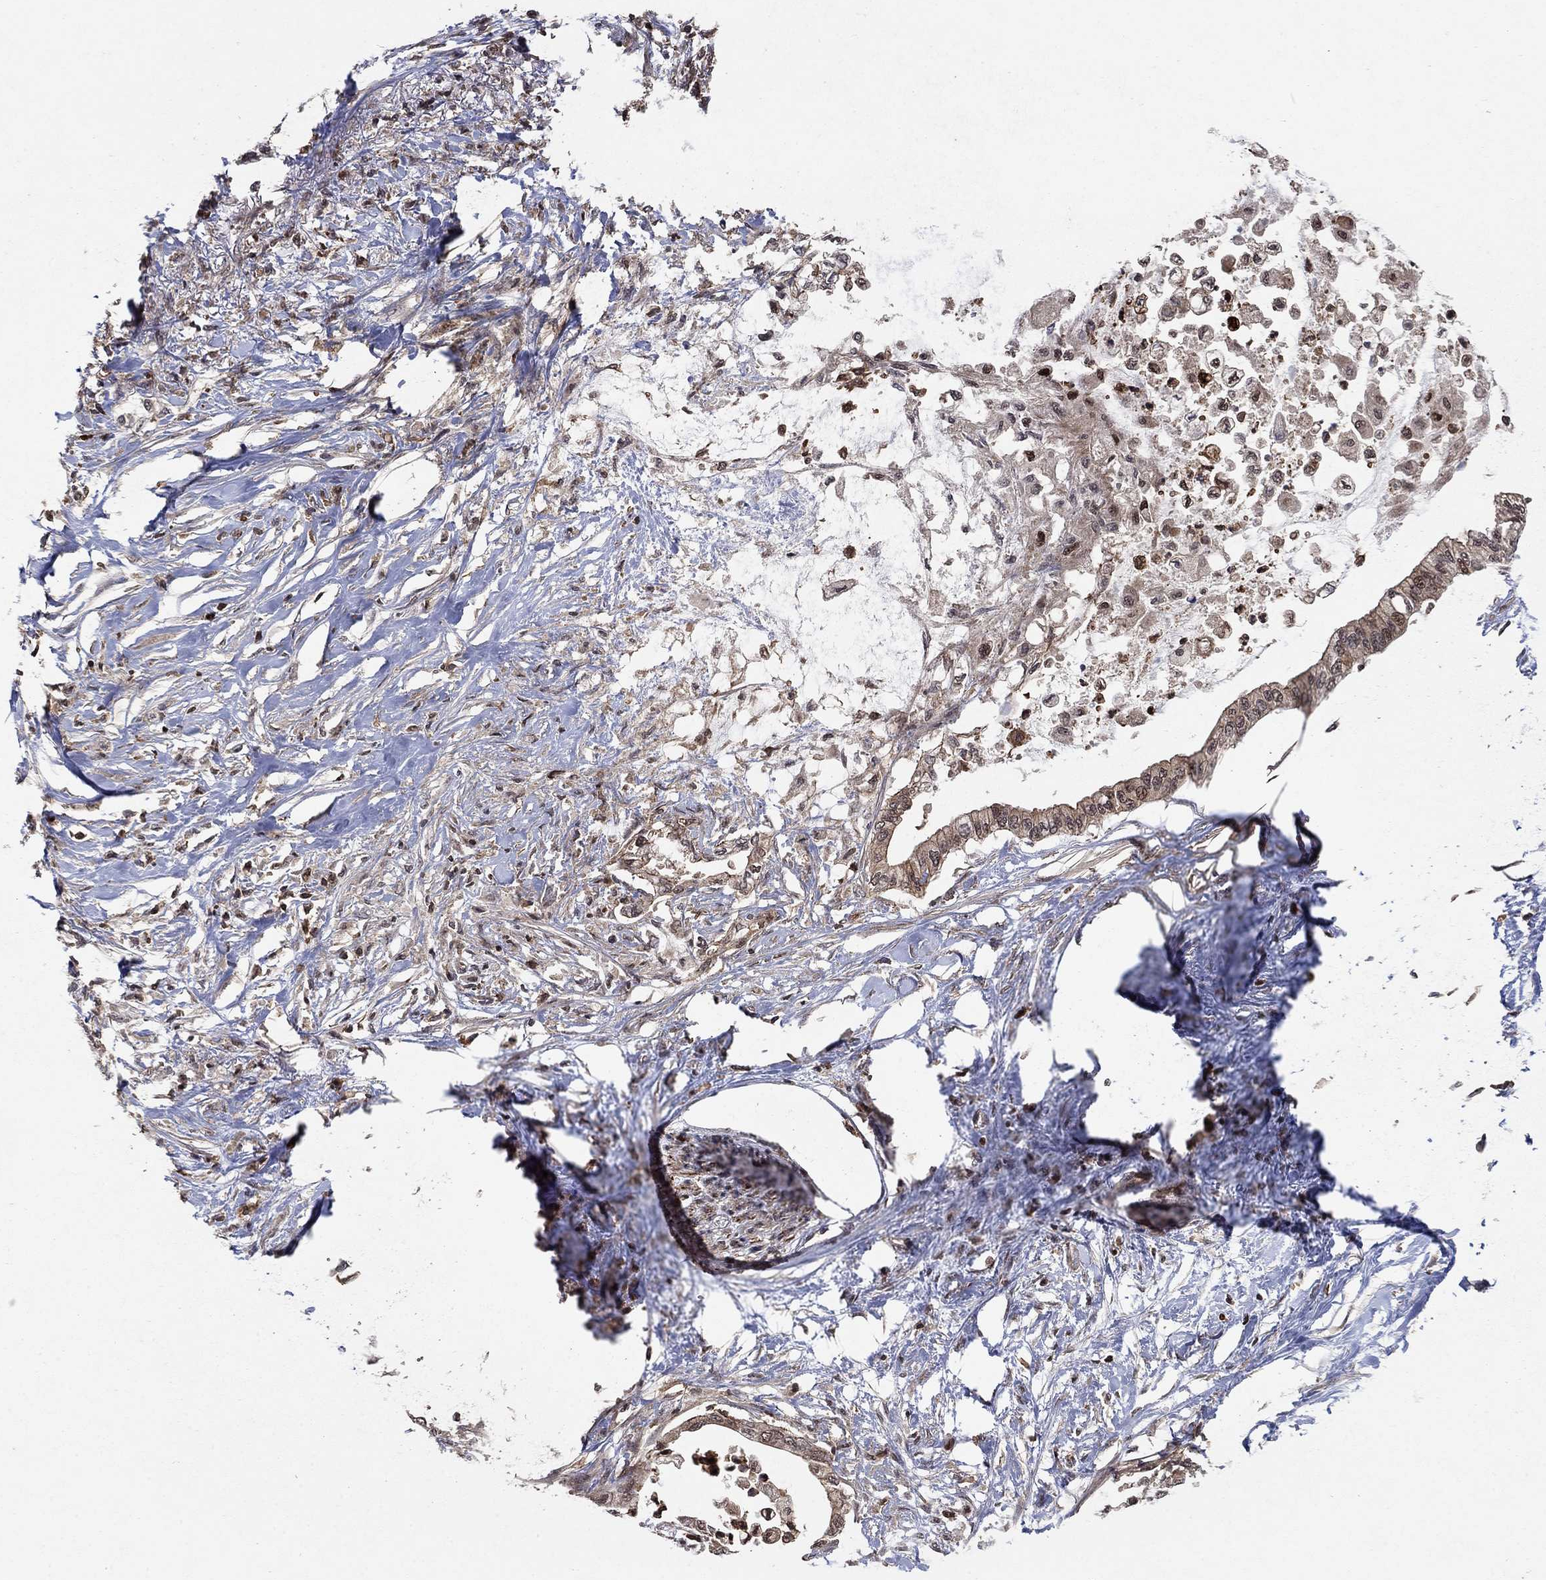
{"staining": {"intensity": "moderate", "quantity": "25%-75%", "location": "cytoplasmic/membranous"}, "tissue": "pancreatic cancer", "cell_type": "Tumor cells", "image_type": "cancer", "snomed": [{"axis": "morphology", "description": "Normal tissue, NOS"}, {"axis": "morphology", "description": "Adenocarcinoma, NOS"}, {"axis": "topography", "description": "Pancreas"}, {"axis": "topography", "description": "Duodenum"}], "caption": "Pancreatic adenocarcinoma stained for a protein (brown) demonstrates moderate cytoplasmic/membranous positive expression in approximately 25%-75% of tumor cells.", "gene": "CCDC66", "patient": {"sex": "female", "age": 60}}